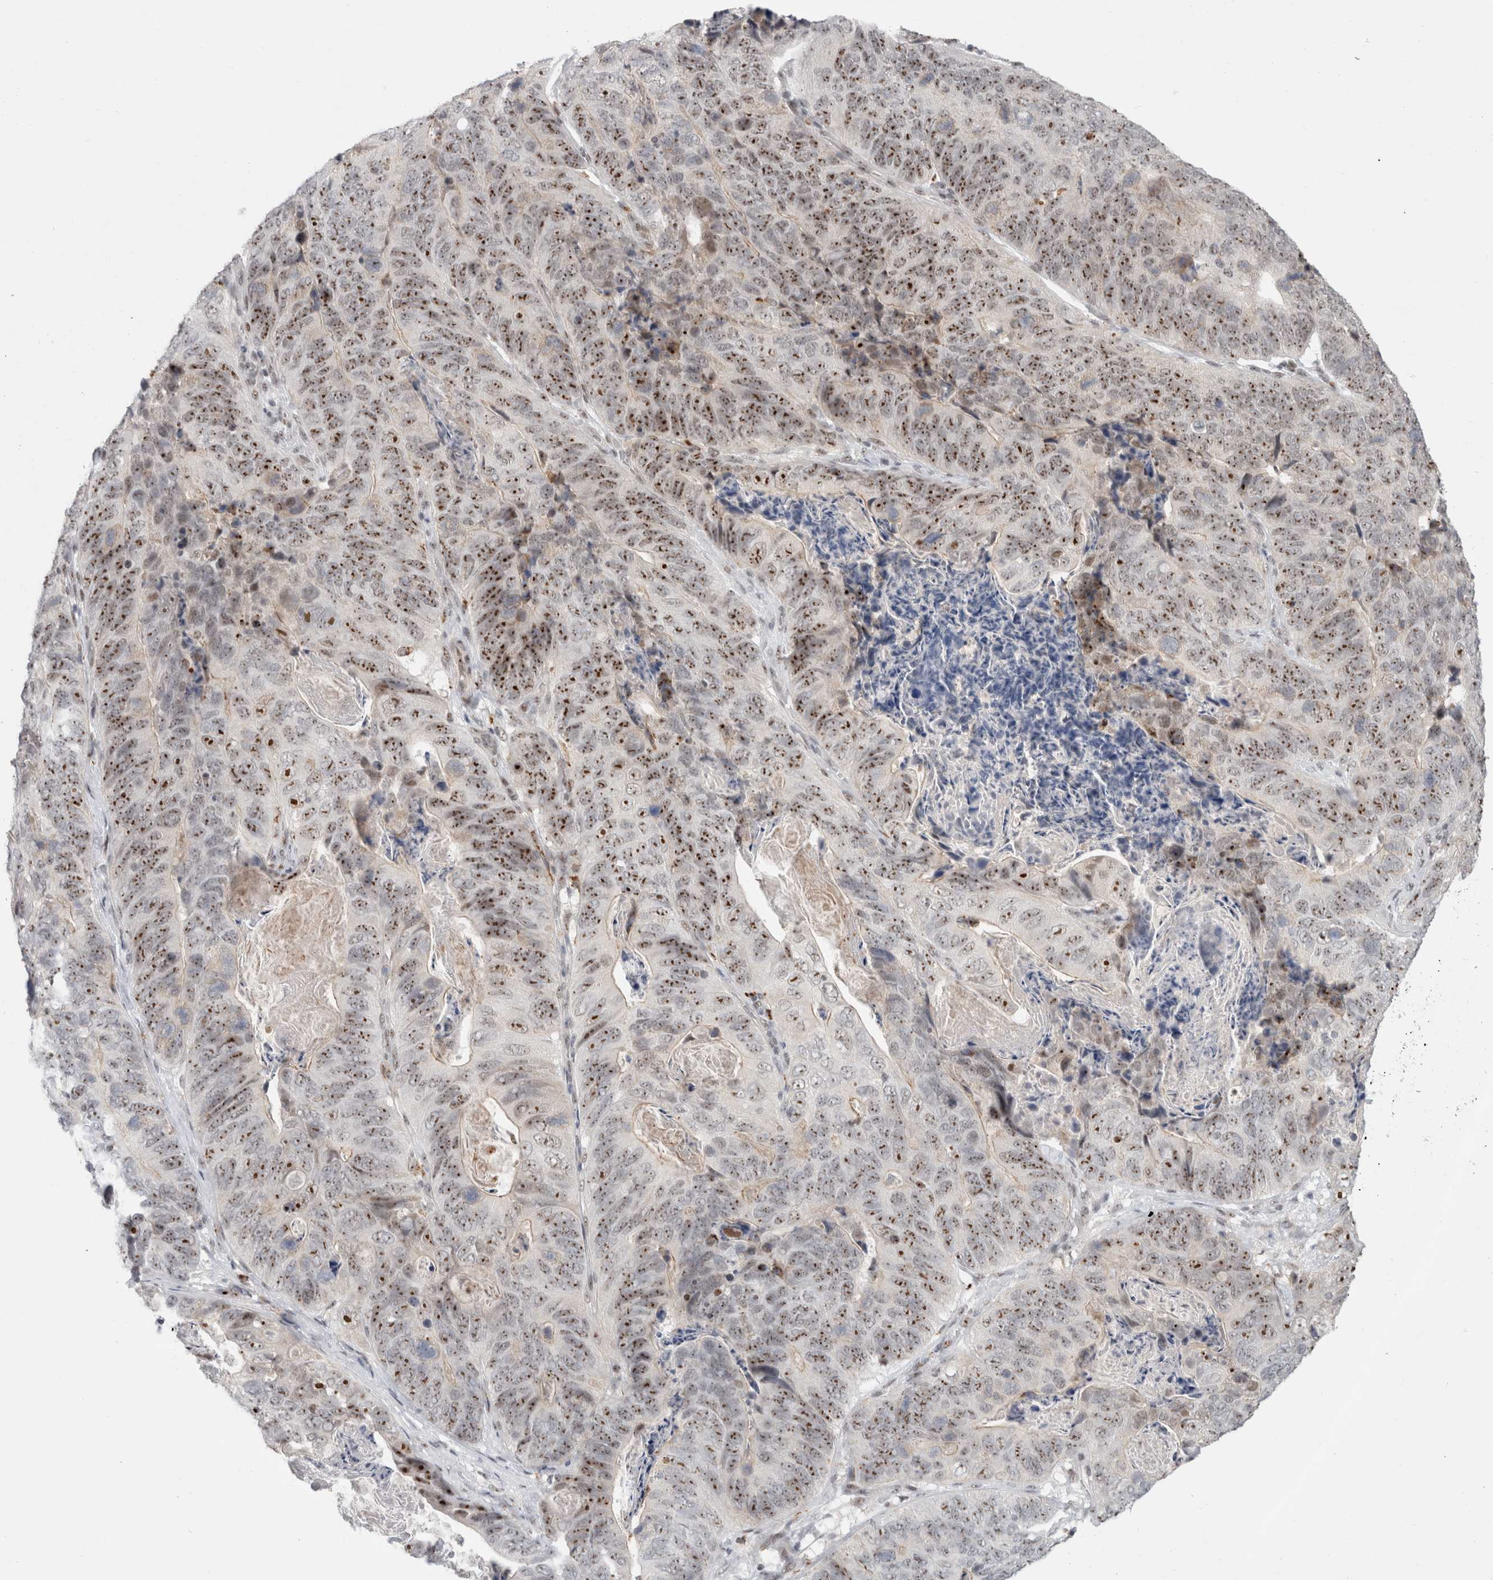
{"staining": {"intensity": "strong", "quantity": ">75%", "location": "nuclear"}, "tissue": "stomach cancer", "cell_type": "Tumor cells", "image_type": "cancer", "snomed": [{"axis": "morphology", "description": "Normal tissue, NOS"}, {"axis": "morphology", "description": "Adenocarcinoma, NOS"}, {"axis": "topography", "description": "Stomach"}], "caption": "A brown stain highlights strong nuclear expression of a protein in stomach cancer tumor cells. (DAB (3,3'-diaminobenzidine) IHC with brightfield microscopy, high magnification).", "gene": "SENP6", "patient": {"sex": "female", "age": 89}}